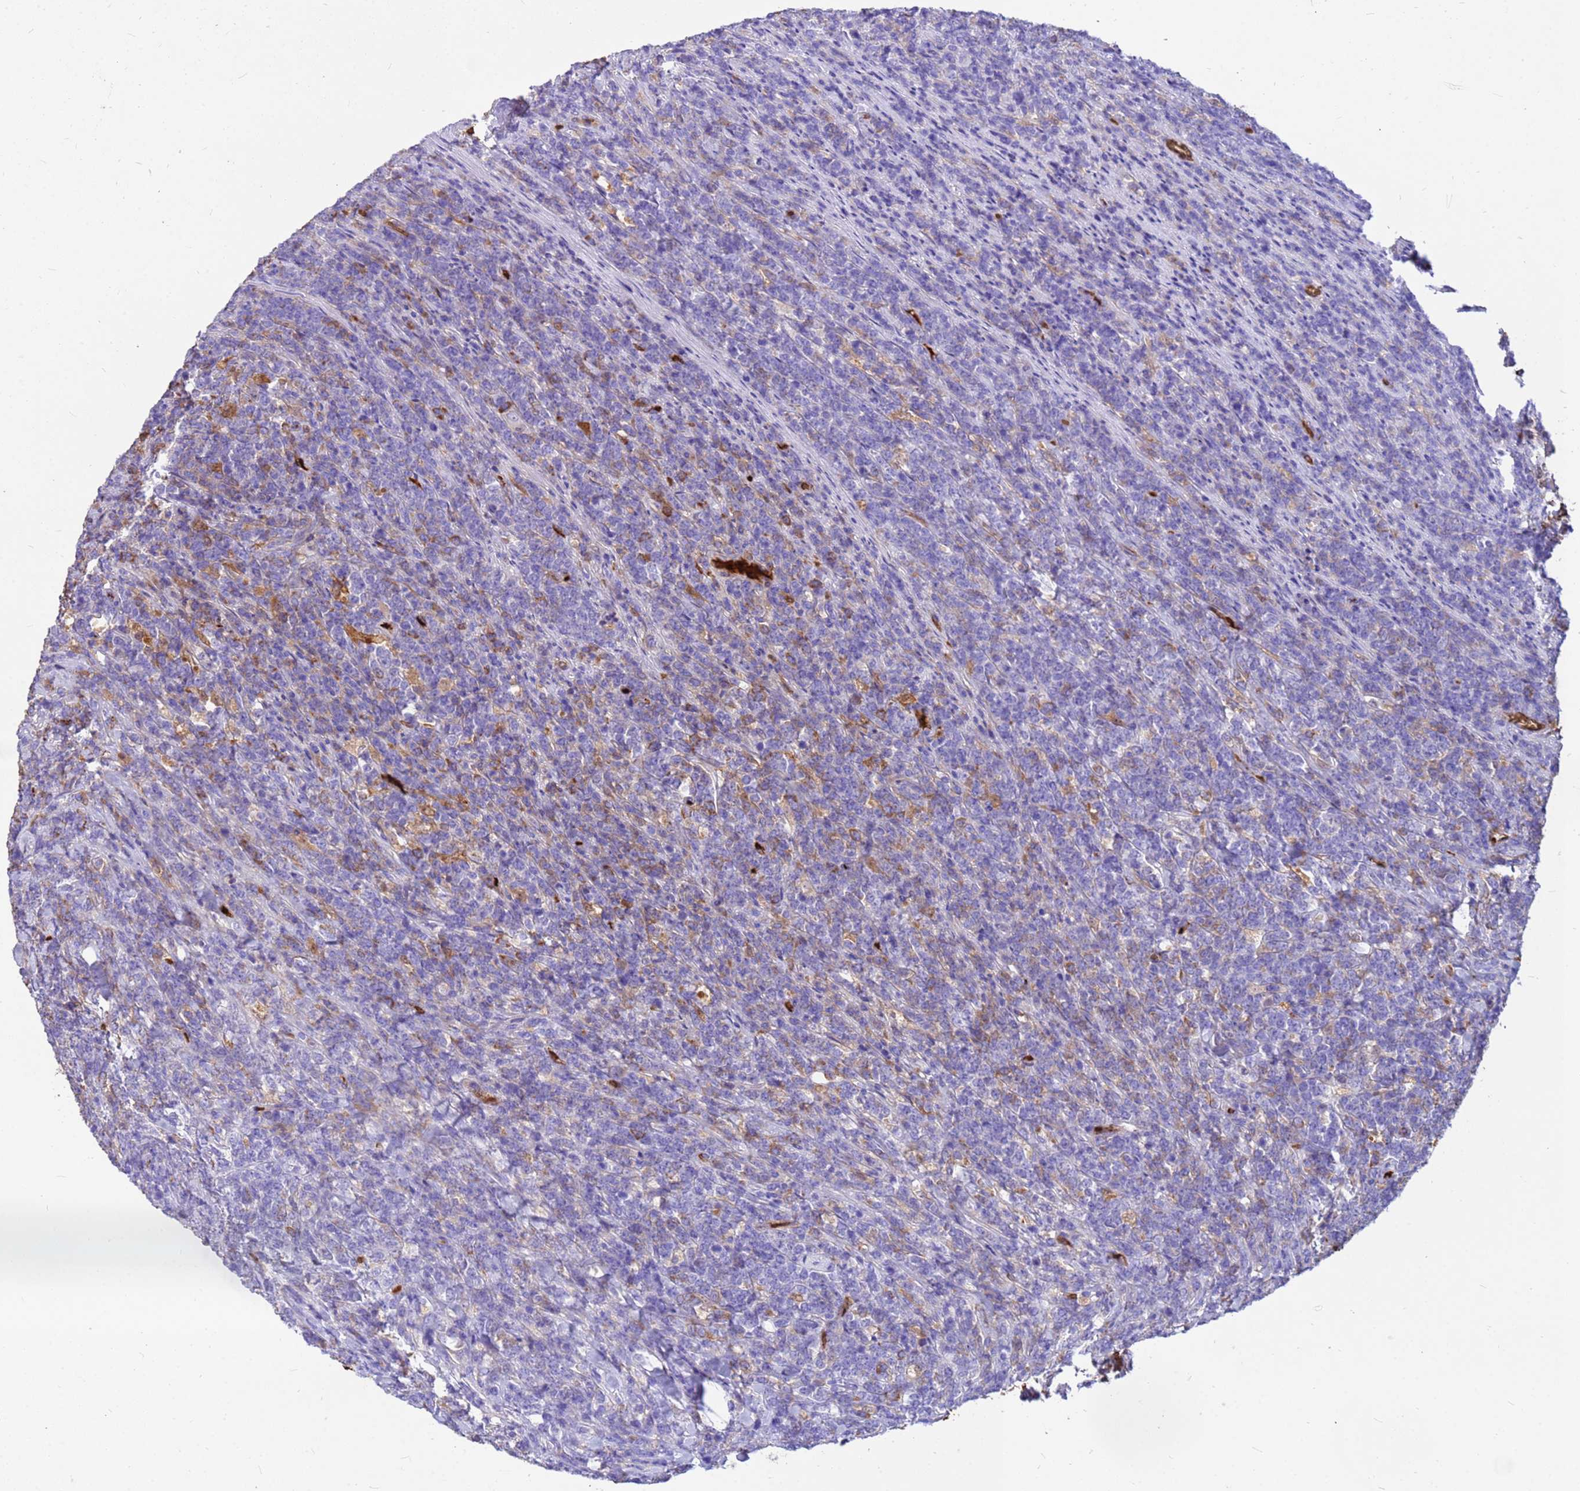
{"staining": {"intensity": "negative", "quantity": "none", "location": "none"}, "tissue": "lymphoma", "cell_type": "Tumor cells", "image_type": "cancer", "snomed": [{"axis": "morphology", "description": "Malignant lymphoma, non-Hodgkin's type, High grade"}, {"axis": "topography", "description": "Small intestine"}], "caption": "Human lymphoma stained for a protein using immunohistochemistry reveals no positivity in tumor cells.", "gene": "HBA2", "patient": {"sex": "male", "age": 8}}